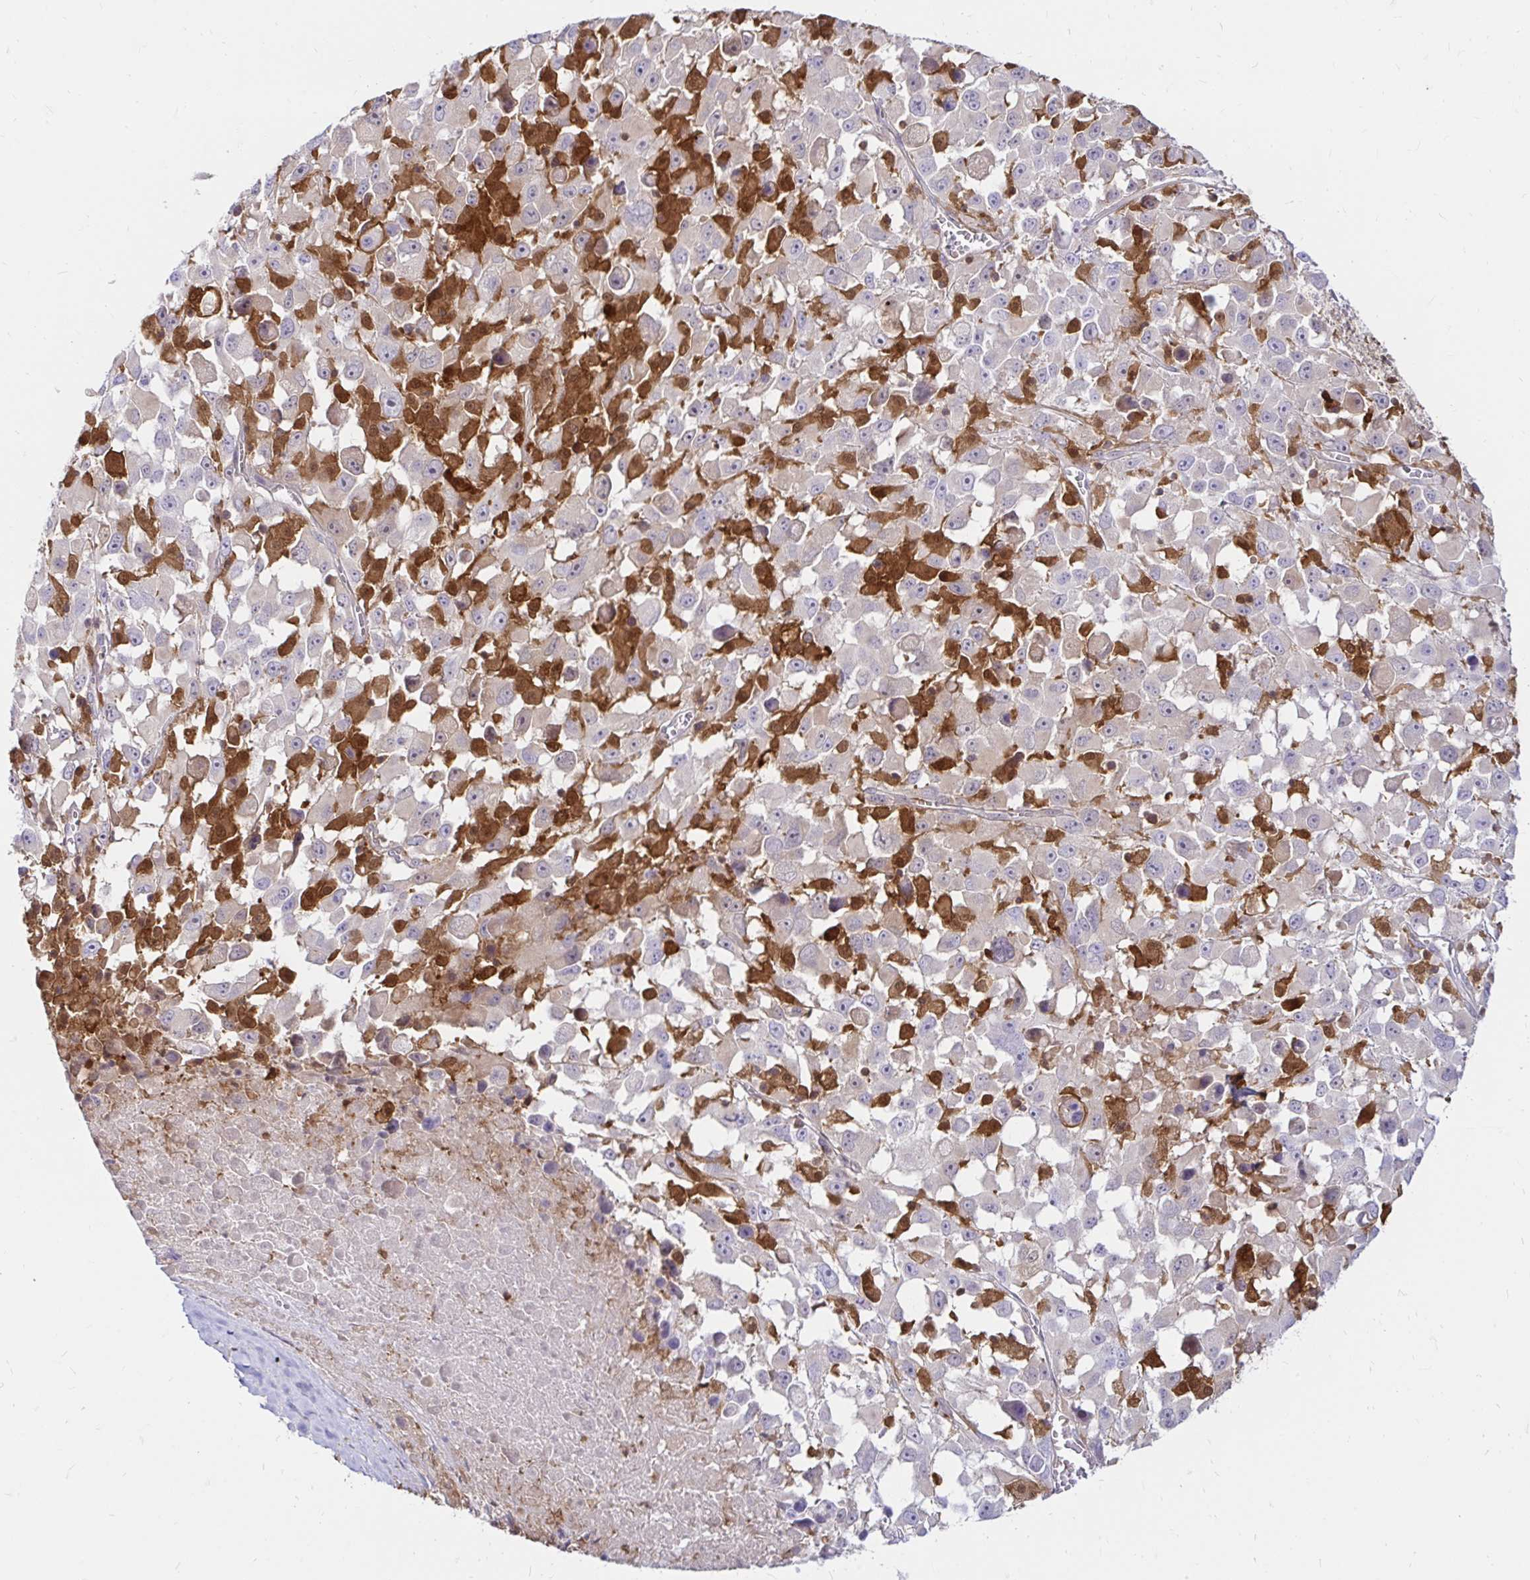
{"staining": {"intensity": "negative", "quantity": "none", "location": "none"}, "tissue": "melanoma", "cell_type": "Tumor cells", "image_type": "cancer", "snomed": [{"axis": "morphology", "description": "Malignant melanoma, Metastatic site"}, {"axis": "topography", "description": "Soft tissue"}], "caption": "Immunohistochemical staining of human melanoma demonstrates no significant staining in tumor cells.", "gene": "PYCARD", "patient": {"sex": "male", "age": 50}}